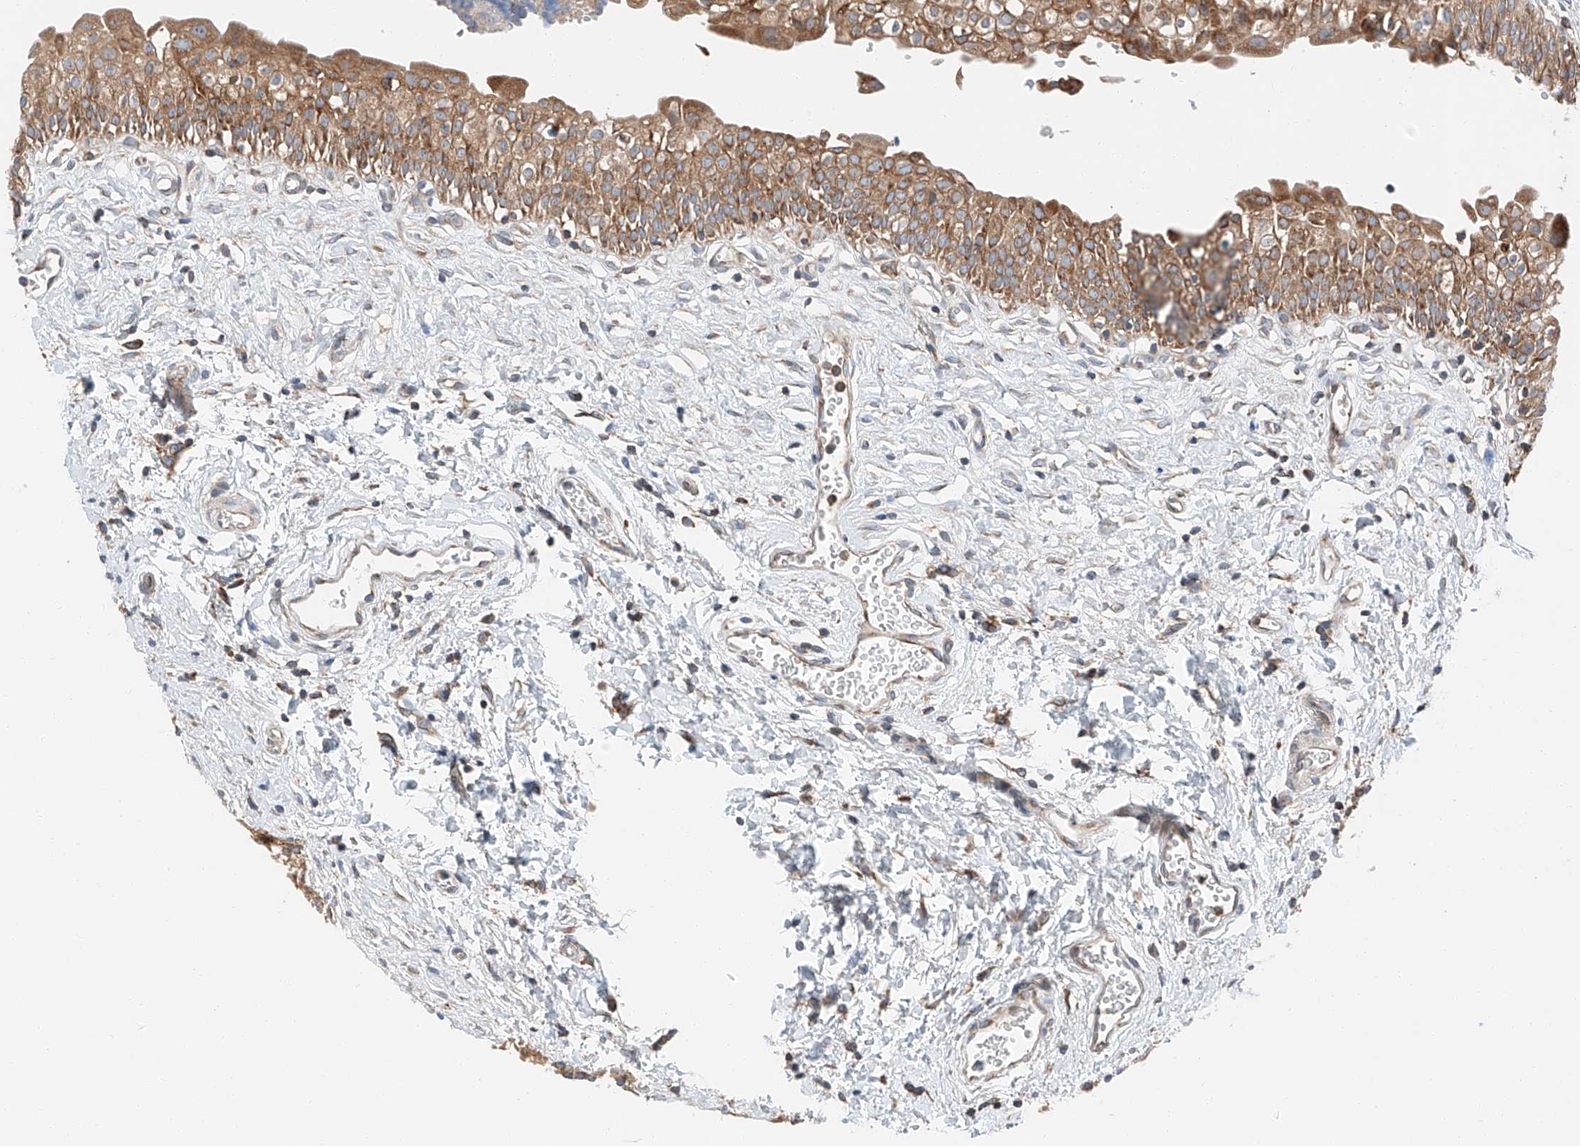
{"staining": {"intensity": "strong", "quantity": ">75%", "location": "cytoplasmic/membranous"}, "tissue": "urinary bladder", "cell_type": "Urothelial cells", "image_type": "normal", "snomed": [{"axis": "morphology", "description": "Normal tissue, NOS"}, {"axis": "topography", "description": "Urinary bladder"}], "caption": "Immunohistochemistry (IHC) of normal human urinary bladder exhibits high levels of strong cytoplasmic/membranous staining in about >75% of urothelial cells. The protein of interest is shown in brown color, while the nuclei are stained blue.", "gene": "ZC3H15", "patient": {"sex": "male", "age": 51}}